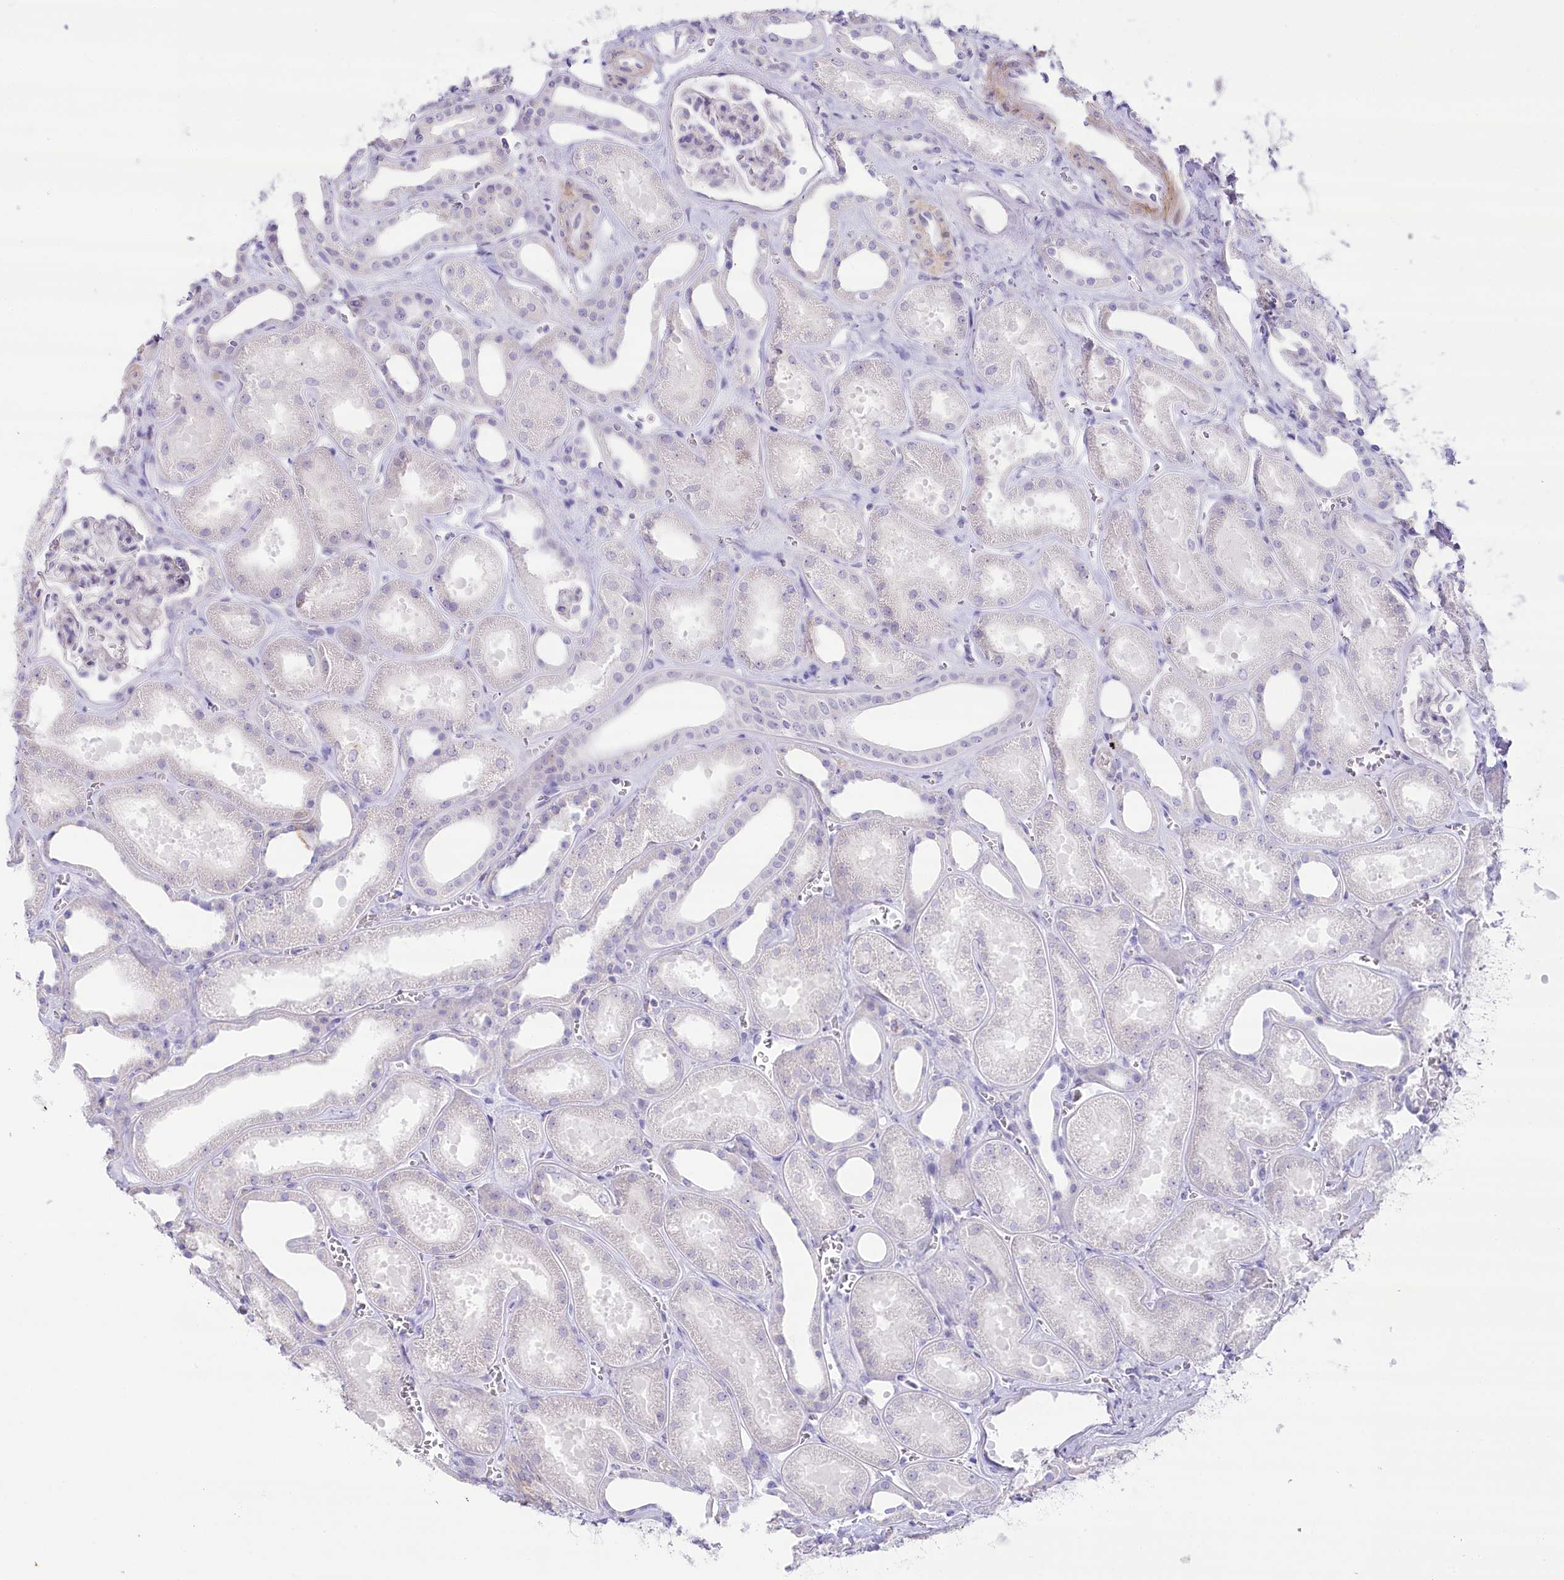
{"staining": {"intensity": "negative", "quantity": "none", "location": "none"}, "tissue": "kidney", "cell_type": "Cells in glomeruli", "image_type": "normal", "snomed": [{"axis": "morphology", "description": "Normal tissue, NOS"}, {"axis": "morphology", "description": "Adenocarcinoma, NOS"}, {"axis": "topography", "description": "Kidney"}], "caption": "The immunohistochemistry photomicrograph has no significant expression in cells in glomeruli of kidney. (Brightfield microscopy of DAB immunohistochemistry (IHC) at high magnification).", "gene": "MYOZ1", "patient": {"sex": "female", "age": 68}}